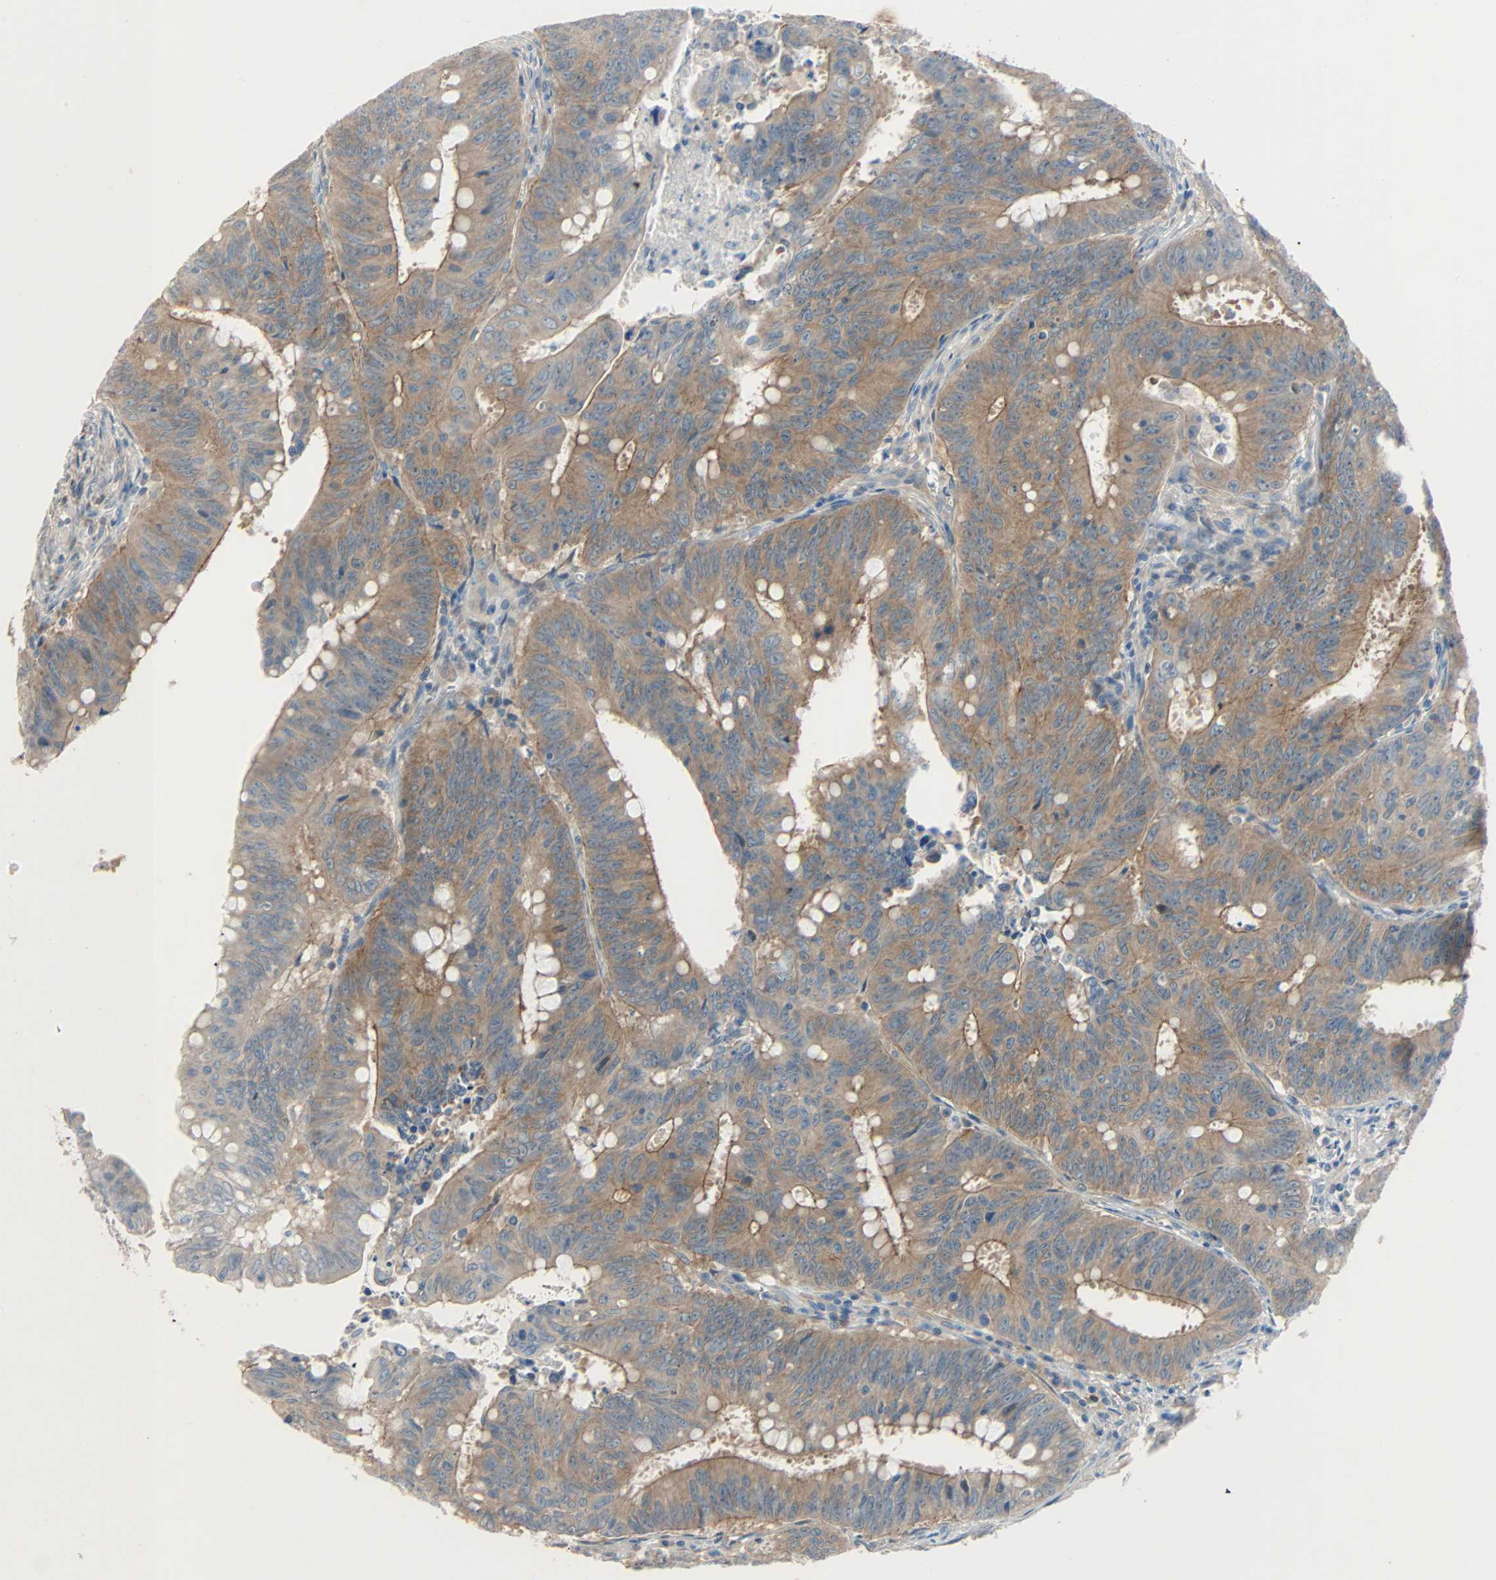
{"staining": {"intensity": "moderate", "quantity": ">75%", "location": "cytoplasmic/membranous"}, "tissue": "colorectal cancer", "cell_type": "Tumor cells", "image_type": "cancer", "snomed": [{"axis": "morphology", "description": "Adenocarcinoma, NOS"}, {"axis": "topography", "description": "Colon"}], "caption": "Moderate cytoplasmic/membranous protein expression is seen in about >75% of tumor cells in adenocarcinoma (colorectal). The staining was performed using DAB (3,3'-diaminobenzidine) to visualize the protein expression in brown, while the nuclei were stained in blue with hematoxylin (Magnification: 20x).", "gene": "TNFRSF12A", "patient": {"sex": "male", "age": 45}}